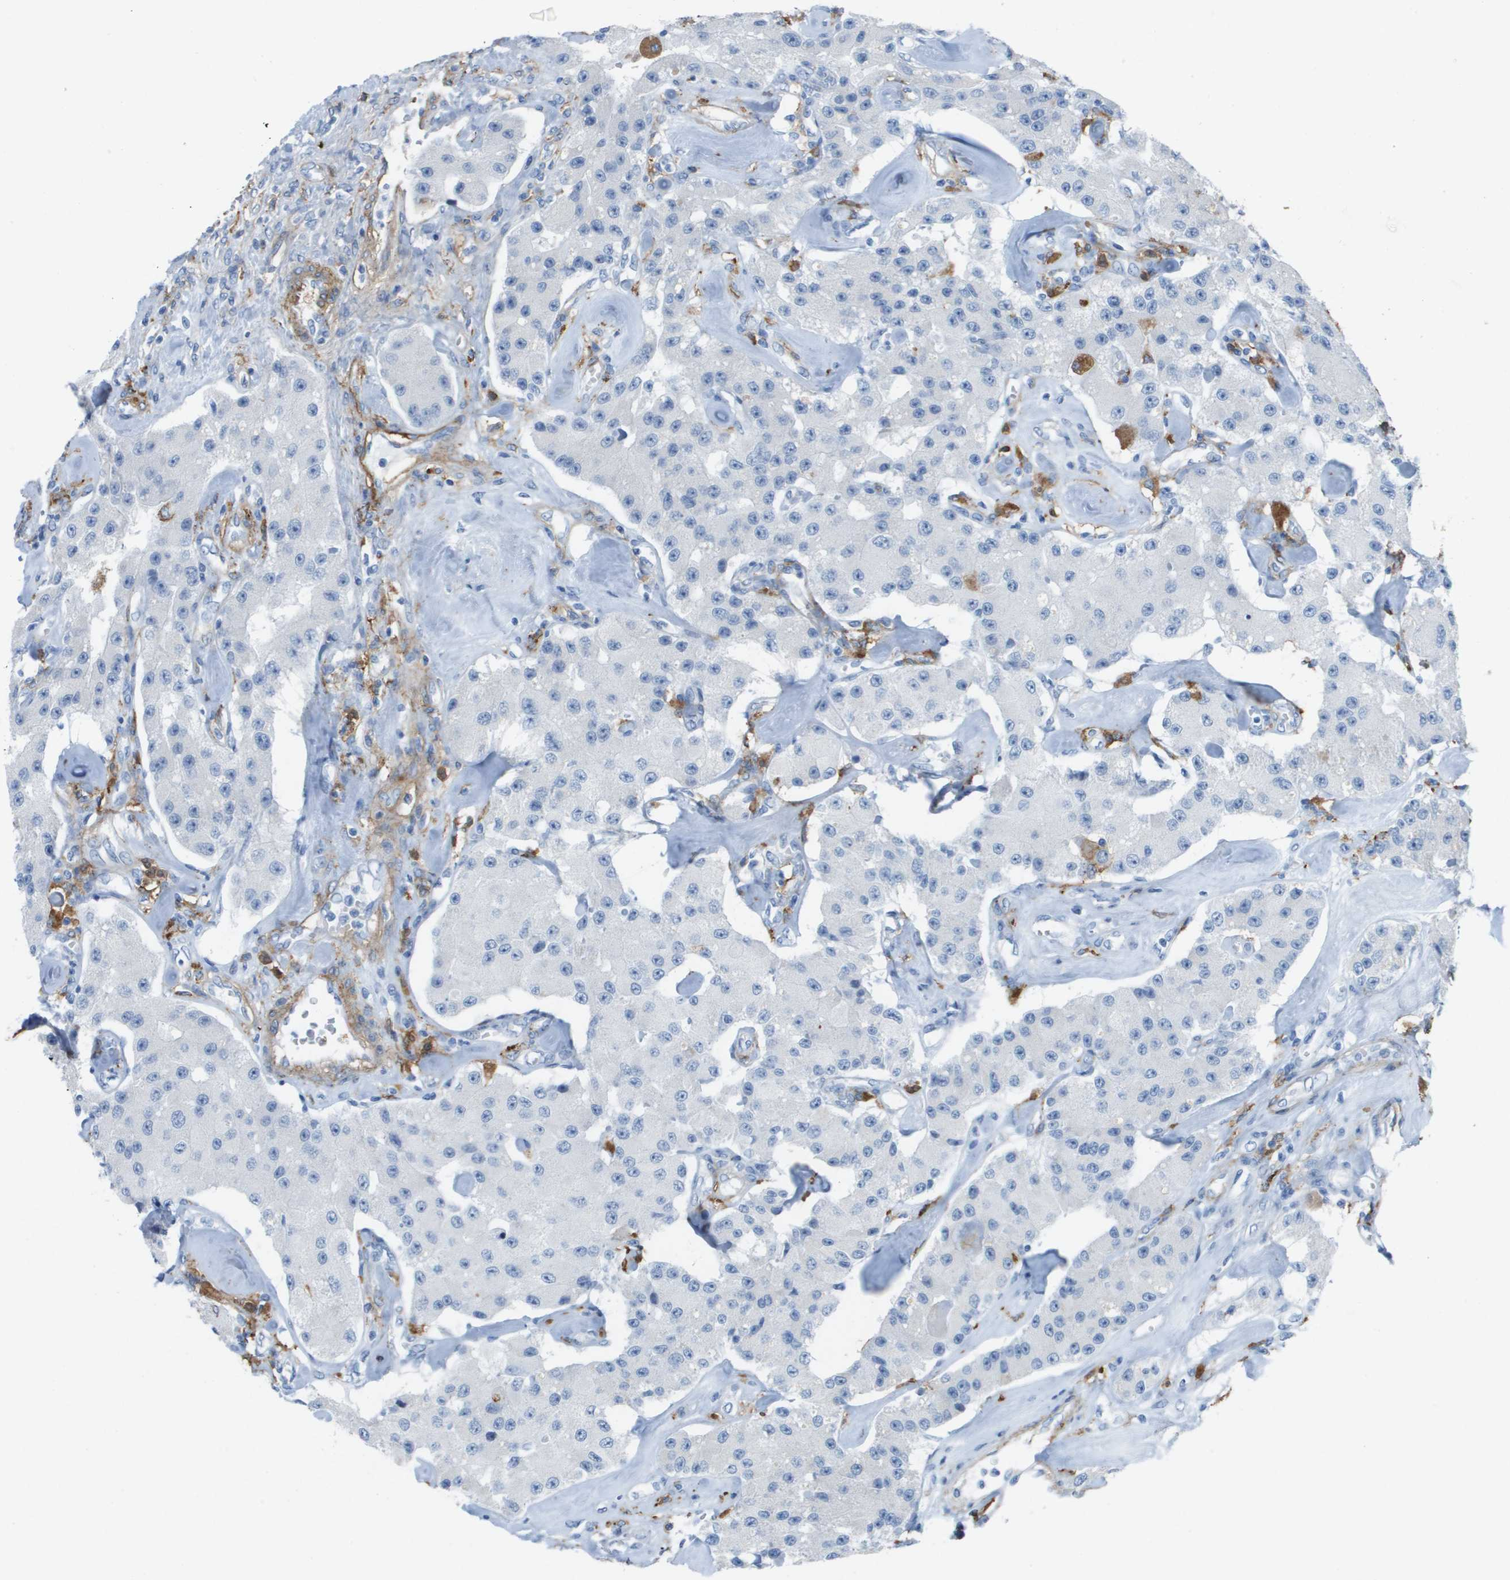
{"staining": {"intensity": "negative", "quantity": "none", "location": "none"}, "tissue": "carcinoid", "cell_type": "Tumor cells", "image_type": "cancer", "snomed": [{"axis": "morphology", "description": "Carcinoid, malignant, NOS"}, {"axis": "topography", "description": "Pancreas"}], "caption": "Tumor cells show no significant protein expression in carcinoid (malignant).", "gene": "ZBTB43", "patient": {"sex": "male", "age": 41}}